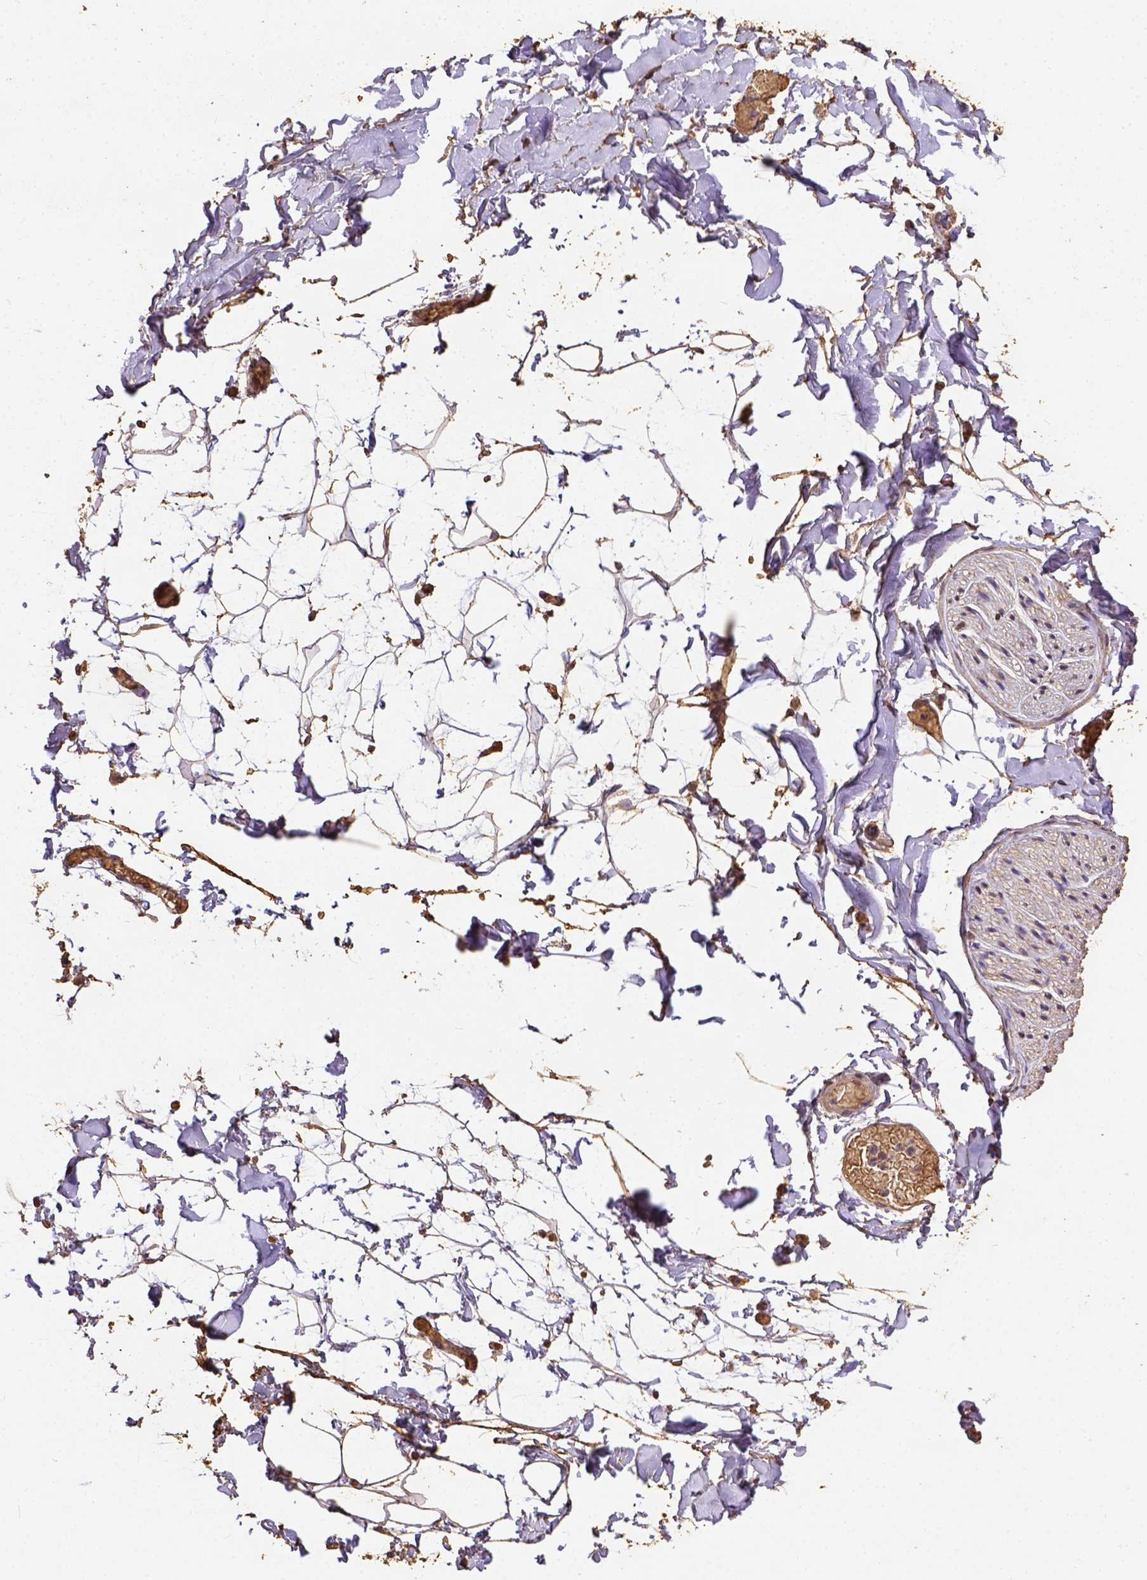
{"staining": {"intensity": "weak", "quantity": ">75%", "location": "cytoplasmic/membranous"}, "tissue": "adipose tissue", "cell_type": "Adipocytes", "image_type": "normal", "snomed": [{"axis": "morphology", "description": "Normal tissue, NOS"}, {"axis": "topography", "description": "Gallbladder"}, {"axis": "topography", "description": "Peripheral nerve tissue"}], "caption": "Immunohistochemistry histopathology image of benign adipose tissue: human adipose tissue stained using immunohistochemistry (IHC) demonstrates low levels of weak protein expression localized specifically in the cytoplasmic/membranous of adipocytes, appearing as a cytoplasmic/membranous brown color.", "gene": "ATP1B3", "patient": {"sex": "female", "age": 45}}